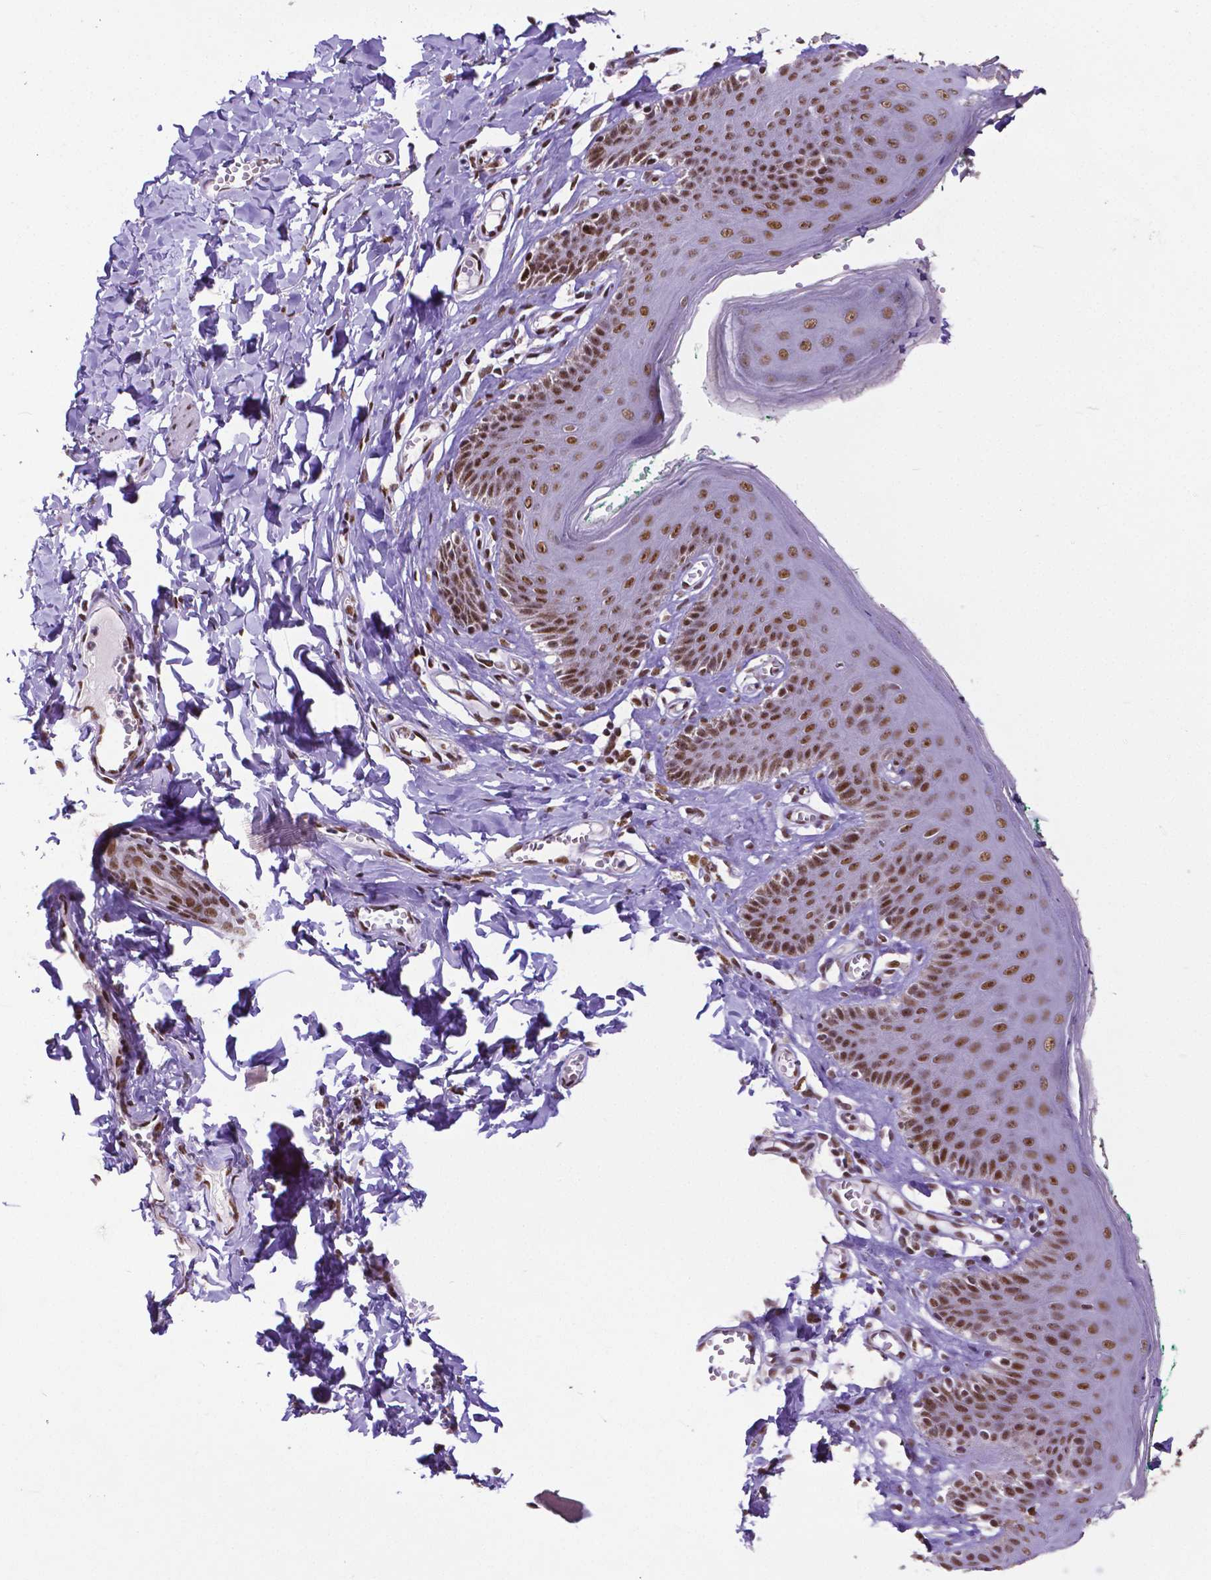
{"staining": {"intensity": "moderate", "quantity": ">75%", "location": "nuclear"}, "tissue": "skin", "cell_type": "Epidermal cells", "image_type": "normal", "snomed": [{"axis": "morphology", "description": "Normal tissue, NOS"}, {"axis": "topography", "description": "Vulva"}, {"axis": "topography", "description": "Peripheral nerve tissue"}], "caption": "This is a histology image of immunohistochemistry staining of normal skin, which shows moderate positivity in the nuclear of epidermal cells.", "gene": "ATRX", "patient": {"sex": "female", "age": 66}}